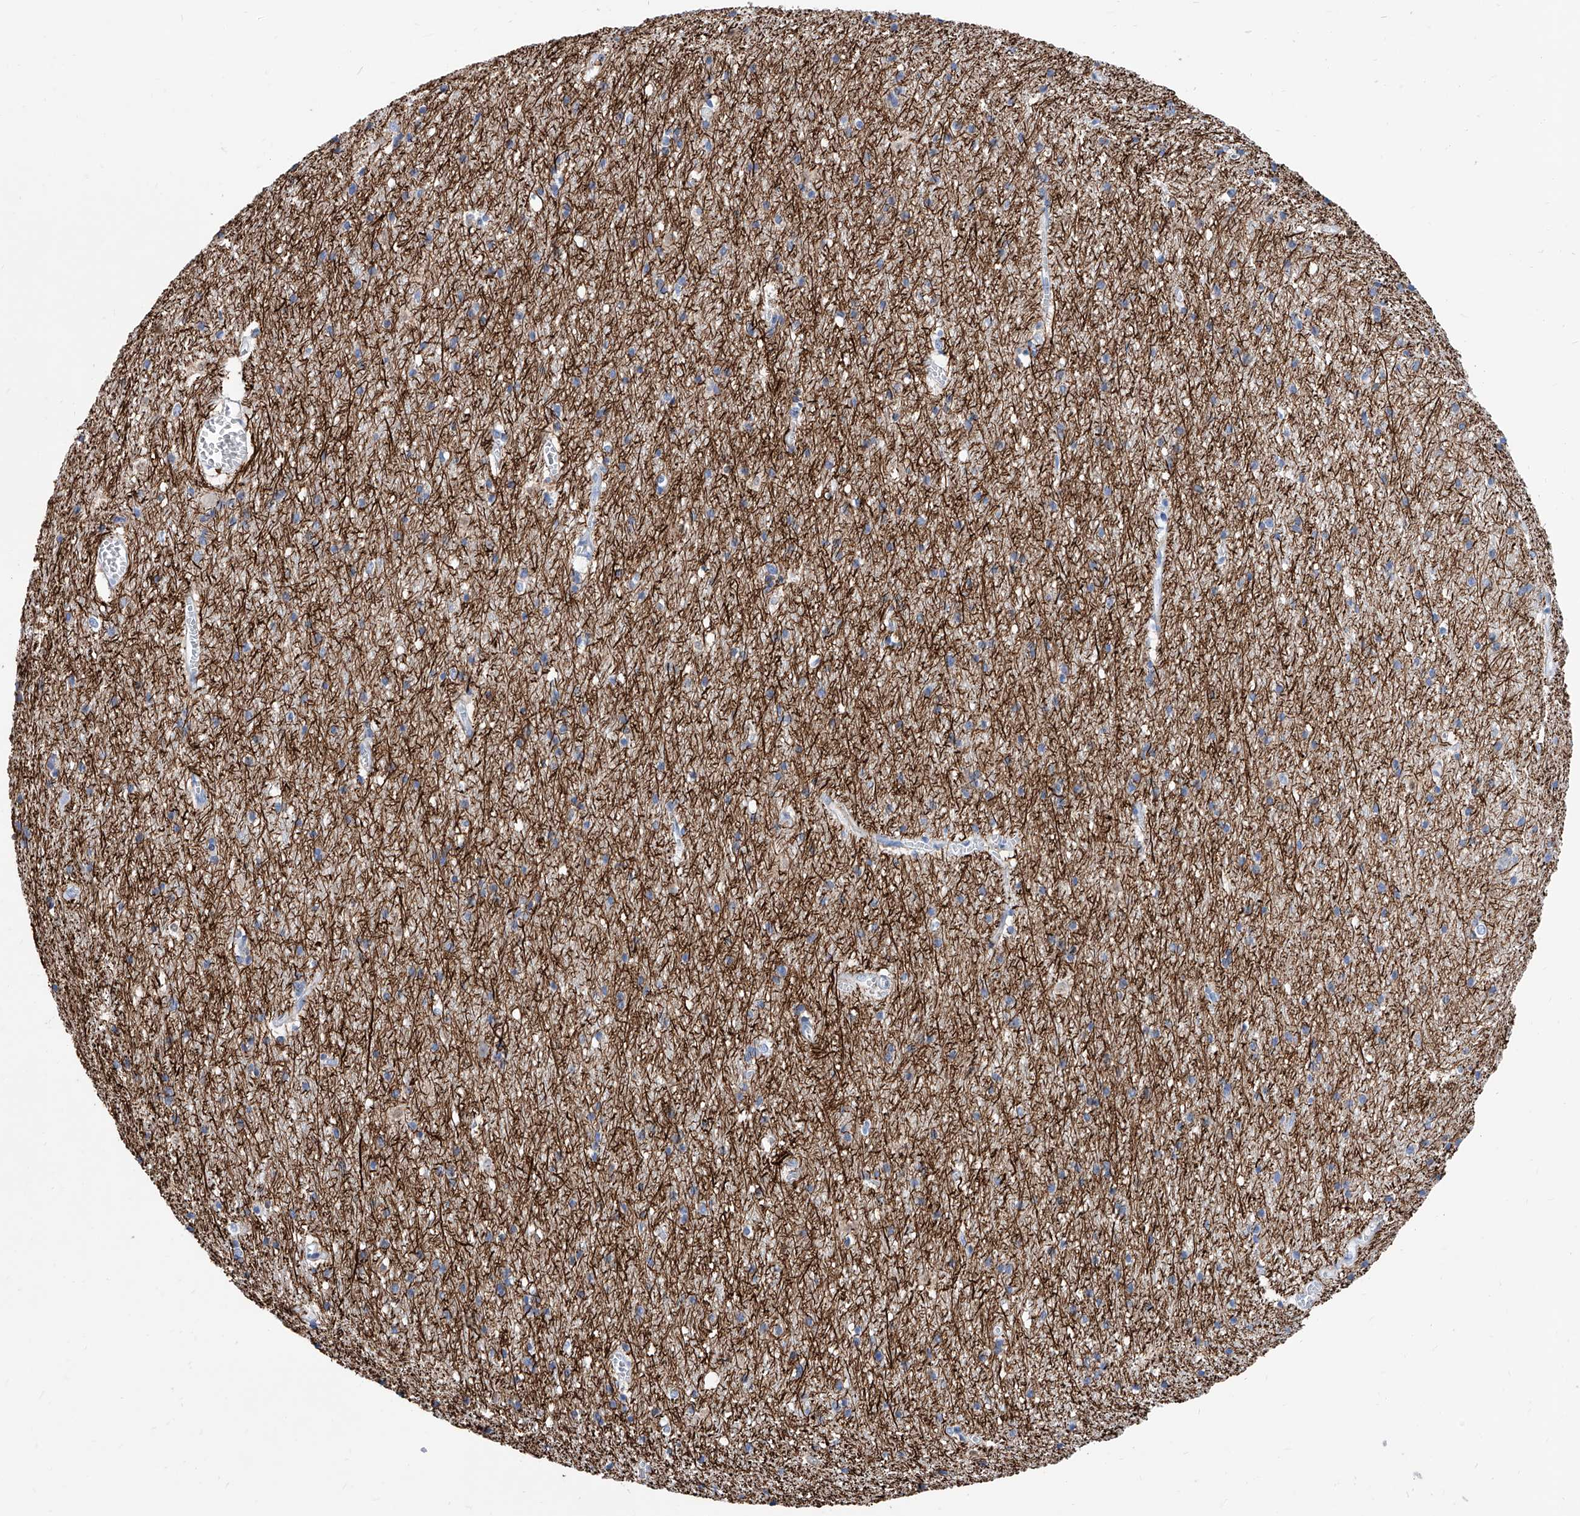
{"staining": {"intensity": "negative", "quantity": "none", "location": "none"}, "tissue": "cerebral cortex", "cell_type": "Endothelial cells", "image_type": "normal", "snomed": [{"axis": "morphology", "description": "Normal tissue, NOS"}, {"axis": "topography", "description": "Cerebral cortex"}], "caption": "A high-resolution image shows IHC staining of normal cerebral cortex, which reveals no significant staining in endothelial cells.", "gene": "SLC25A29", "patient": {"sex": "male", "age": 54}}